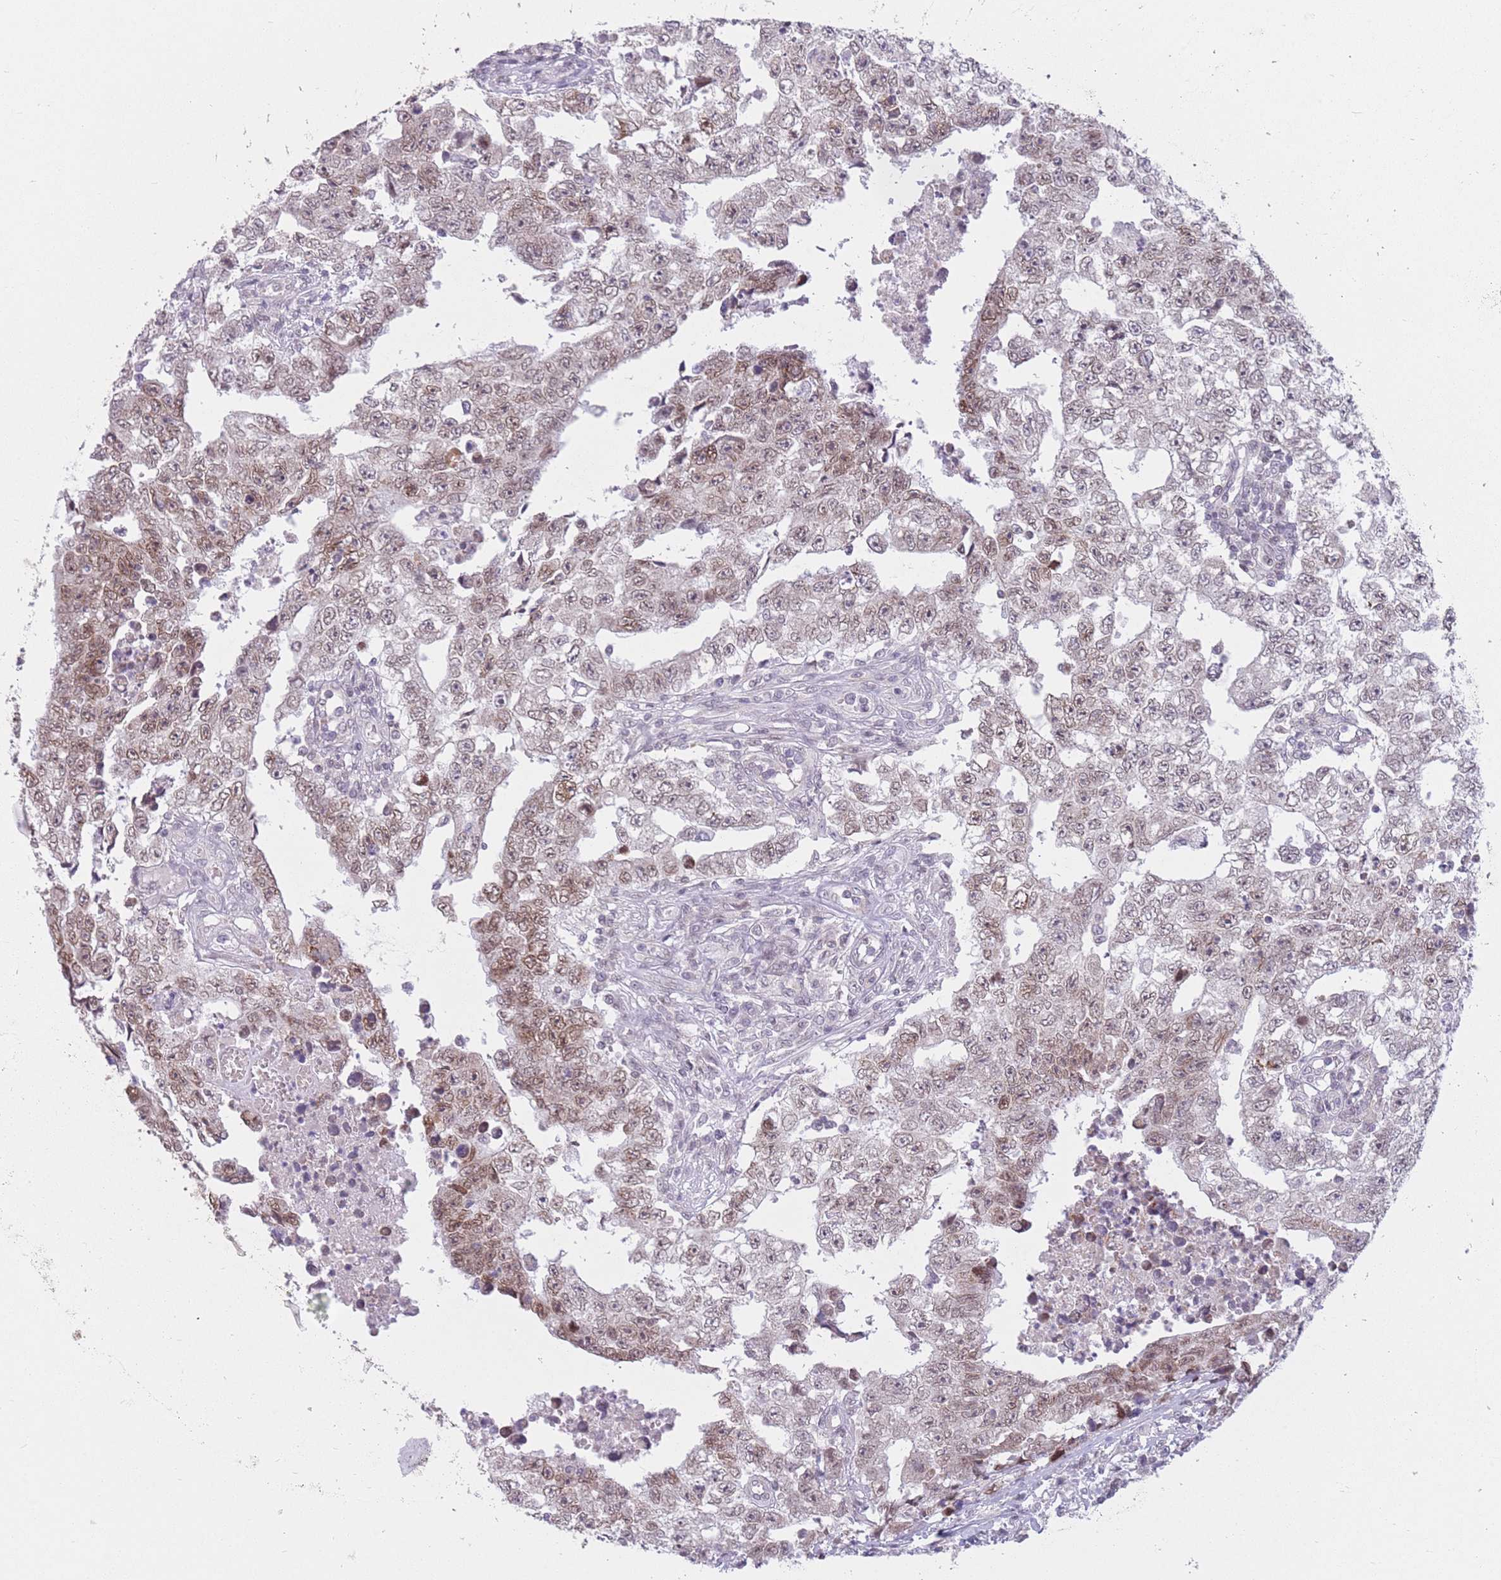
{"staining": {"intensity": "moderate", "quantity": "<25%", "location": "nuclear"}, "tissue": "testis cancer", "cell_type": "Tumor cells", "image_type": "cancer", "snomed": [{"axis": "morphology", "description": "Carcinoma, Embryonal, NOS"}, {"axis": "topography", "description": "Testis"}], "caption": "Protein analysis of testis cancer tissue exhibits moderate nuclear expression in about <25% of tumor cells.", "gene": "ZNF574", "patient": {"sex": "male", "age": 25}}